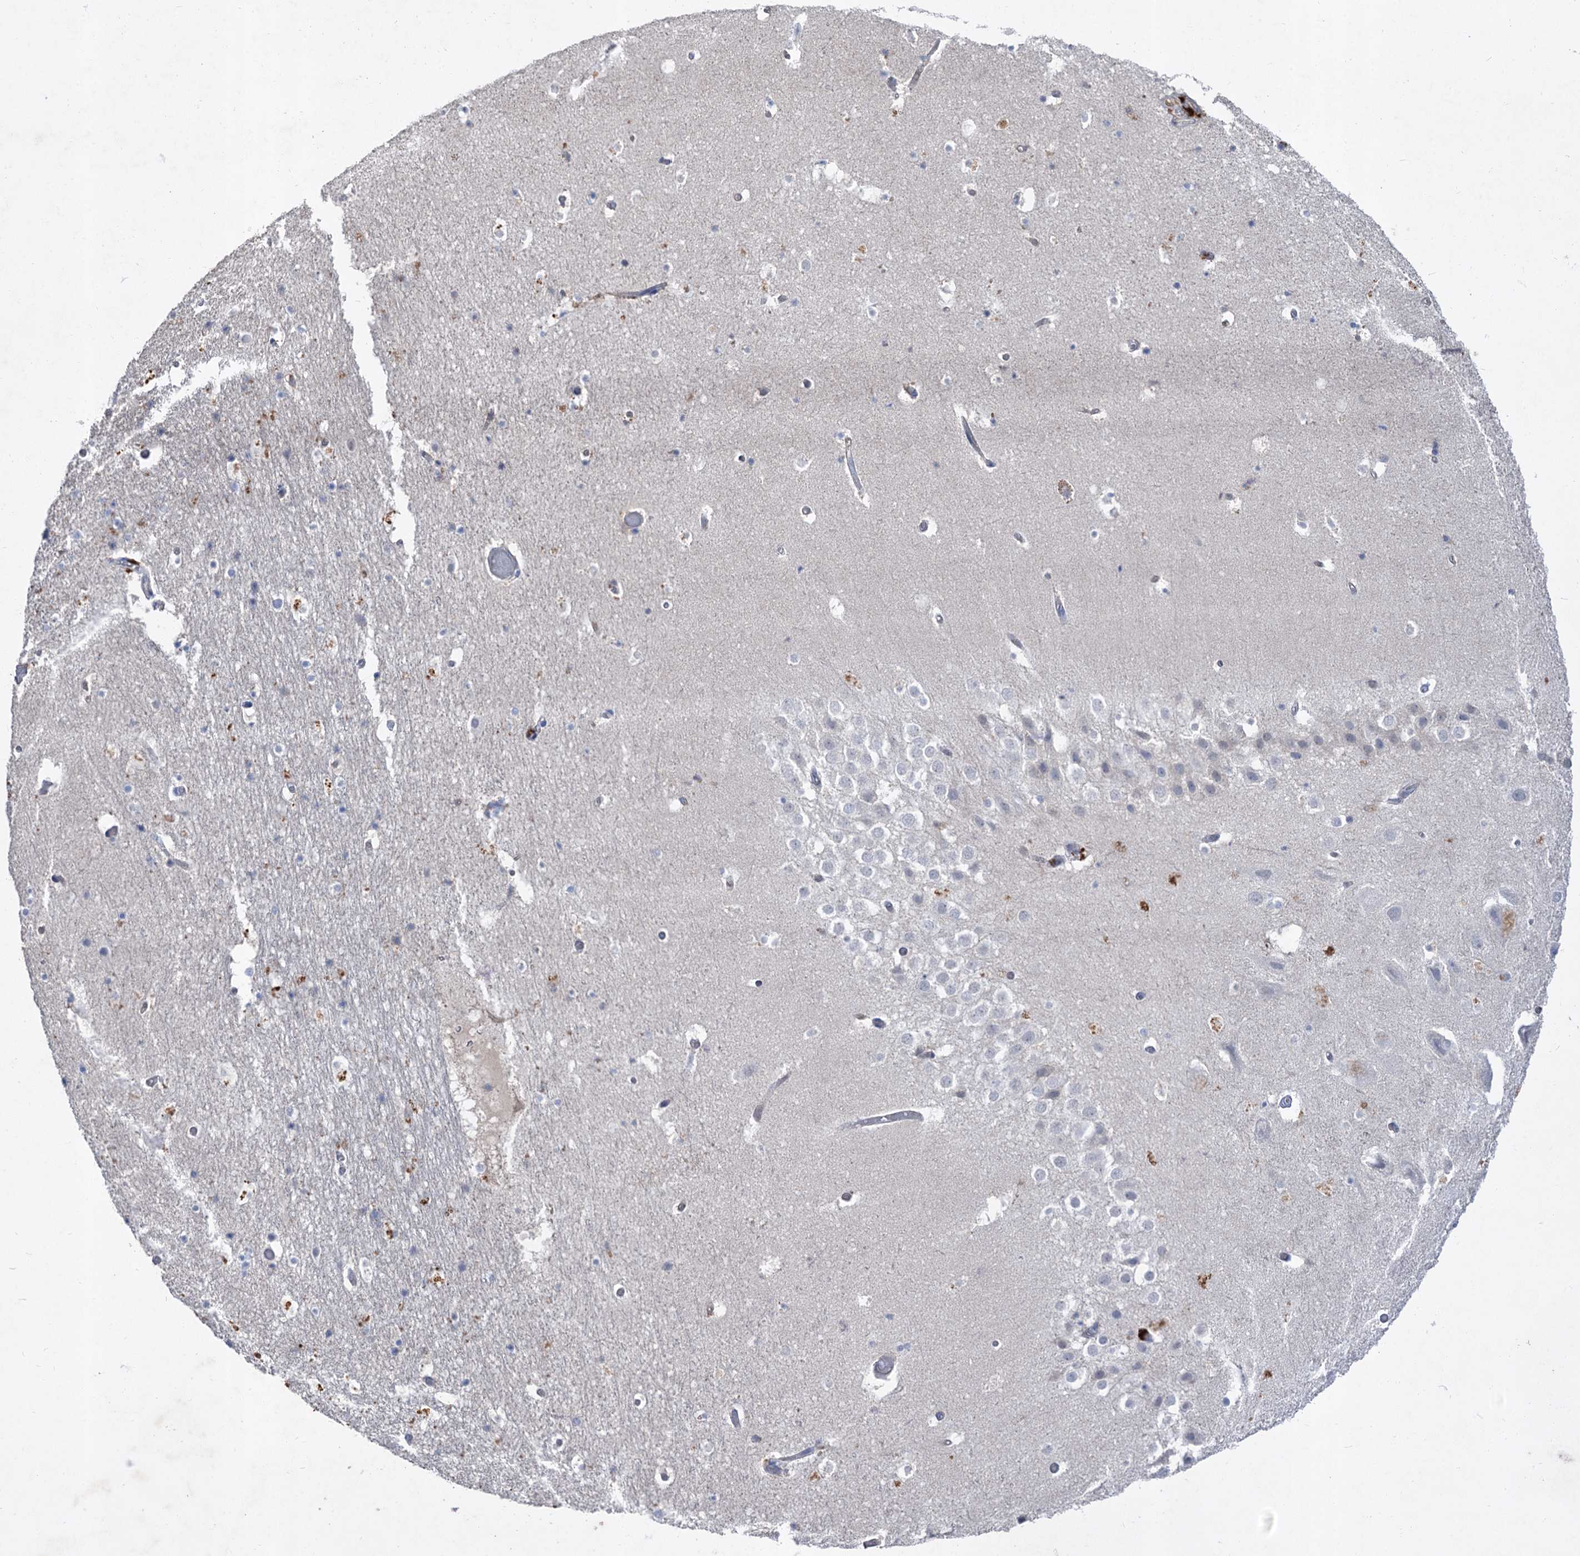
{"staining": {"intensity": "negative", "quantity": "none", "location": "none"}, "tissue": "hippocampus", "cell_type": "Glial cells", "image_type": "normal", "snomed": [{"axis": "morphology", "description": "Normal tissue, NOS"}, {"axis": "topography", "description": "Hippocampus"}], "caption": "This is an immunohistochemistry image of unremarkable hippocampus. There is no expression in glial cells.", "gene": "ATP4A", "patient": {"sex": "female", "age": 52}}